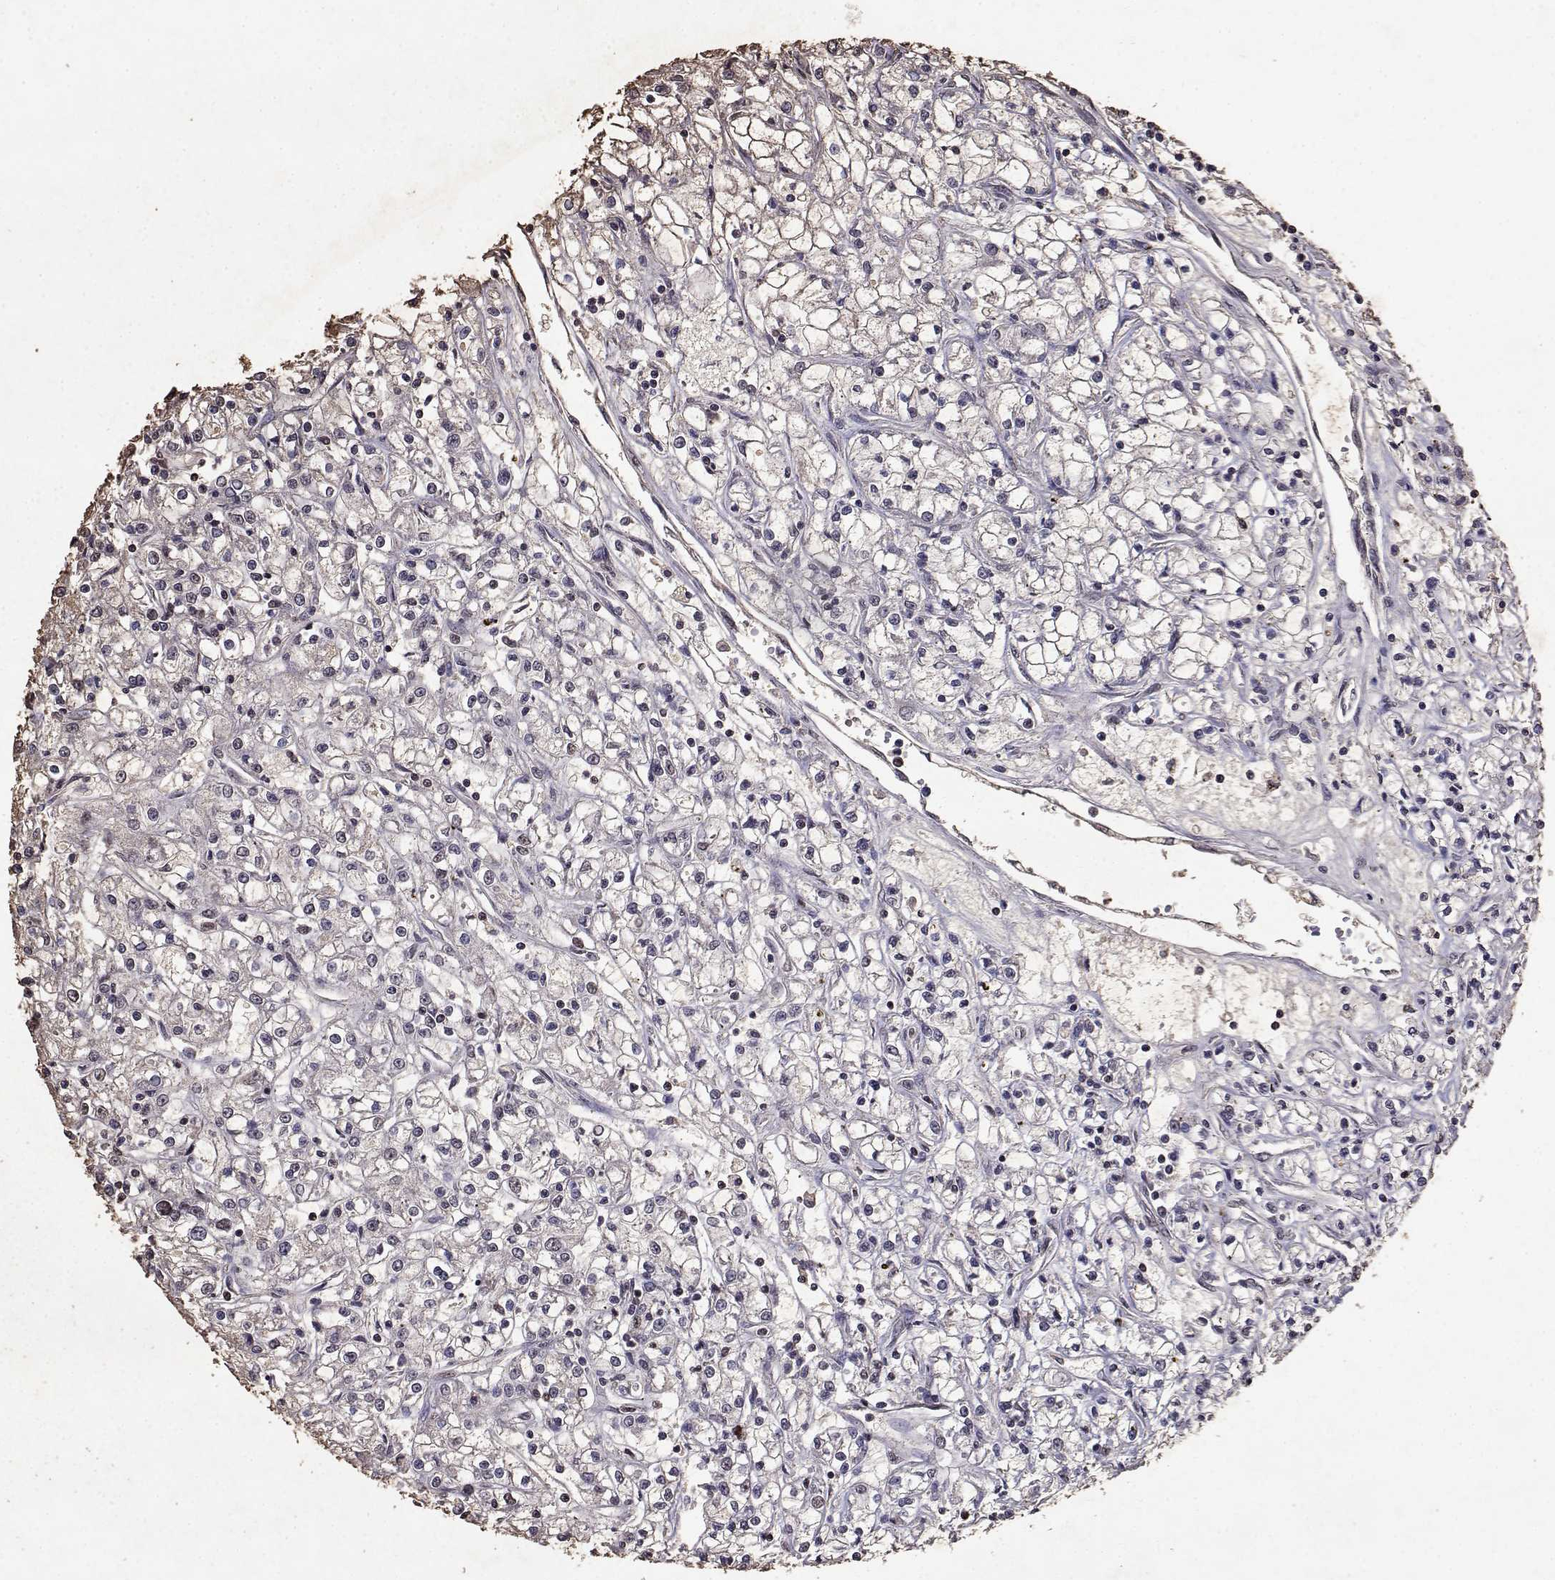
{"staining": {"intensity": "weak", "quantity": "25%-75%", "location": "nuclear"}, "tissue": "renal cancer", "cell_type": "Tumor cells", "image_type": "cancer", "snomed": [{"axis": "morphology", "description": "Adenocarcinoma, NOS"}, {"axis": "topography", "description": "Kidney"}], "caption": "Renal cancer stained for a protein (brown) displays weak nuclear positive expression in about 25%-75% of tumor cells.", "gene": "TOE1", "patient": {"sex": "female", "age": 59}}